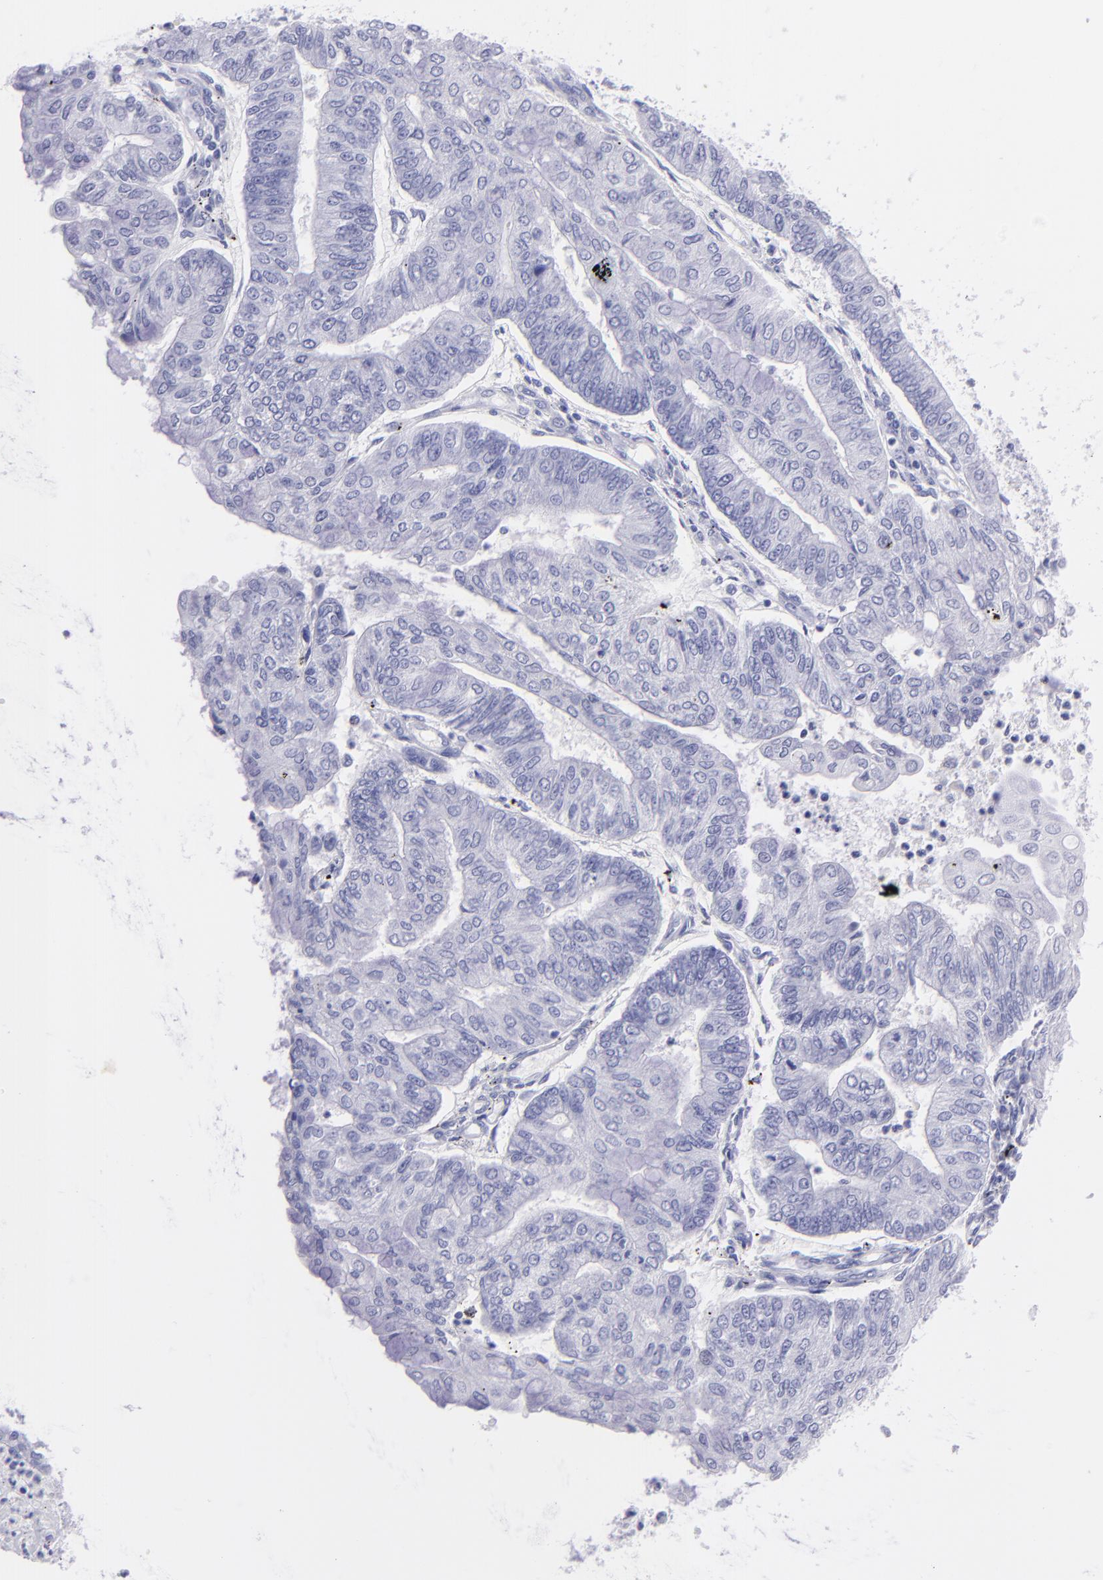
{"staining": {"intensity": "negative", "quantity": "none", "location": "none"}, "tissue": "endometrial cancer", "cell_type": "Tumor cells", "image_type": "cancer", "snomed": [{"axis": "morphology", "description": "Adenocarcinoma, NOS"}, {"axis": "topography", "description": "Endometrium"}], "caption": "The photomicrograph reveals no staining of tumor cells in endometrial cancer.", "gene": "CNP", "patient": {"sex": "female", "age": 59}}